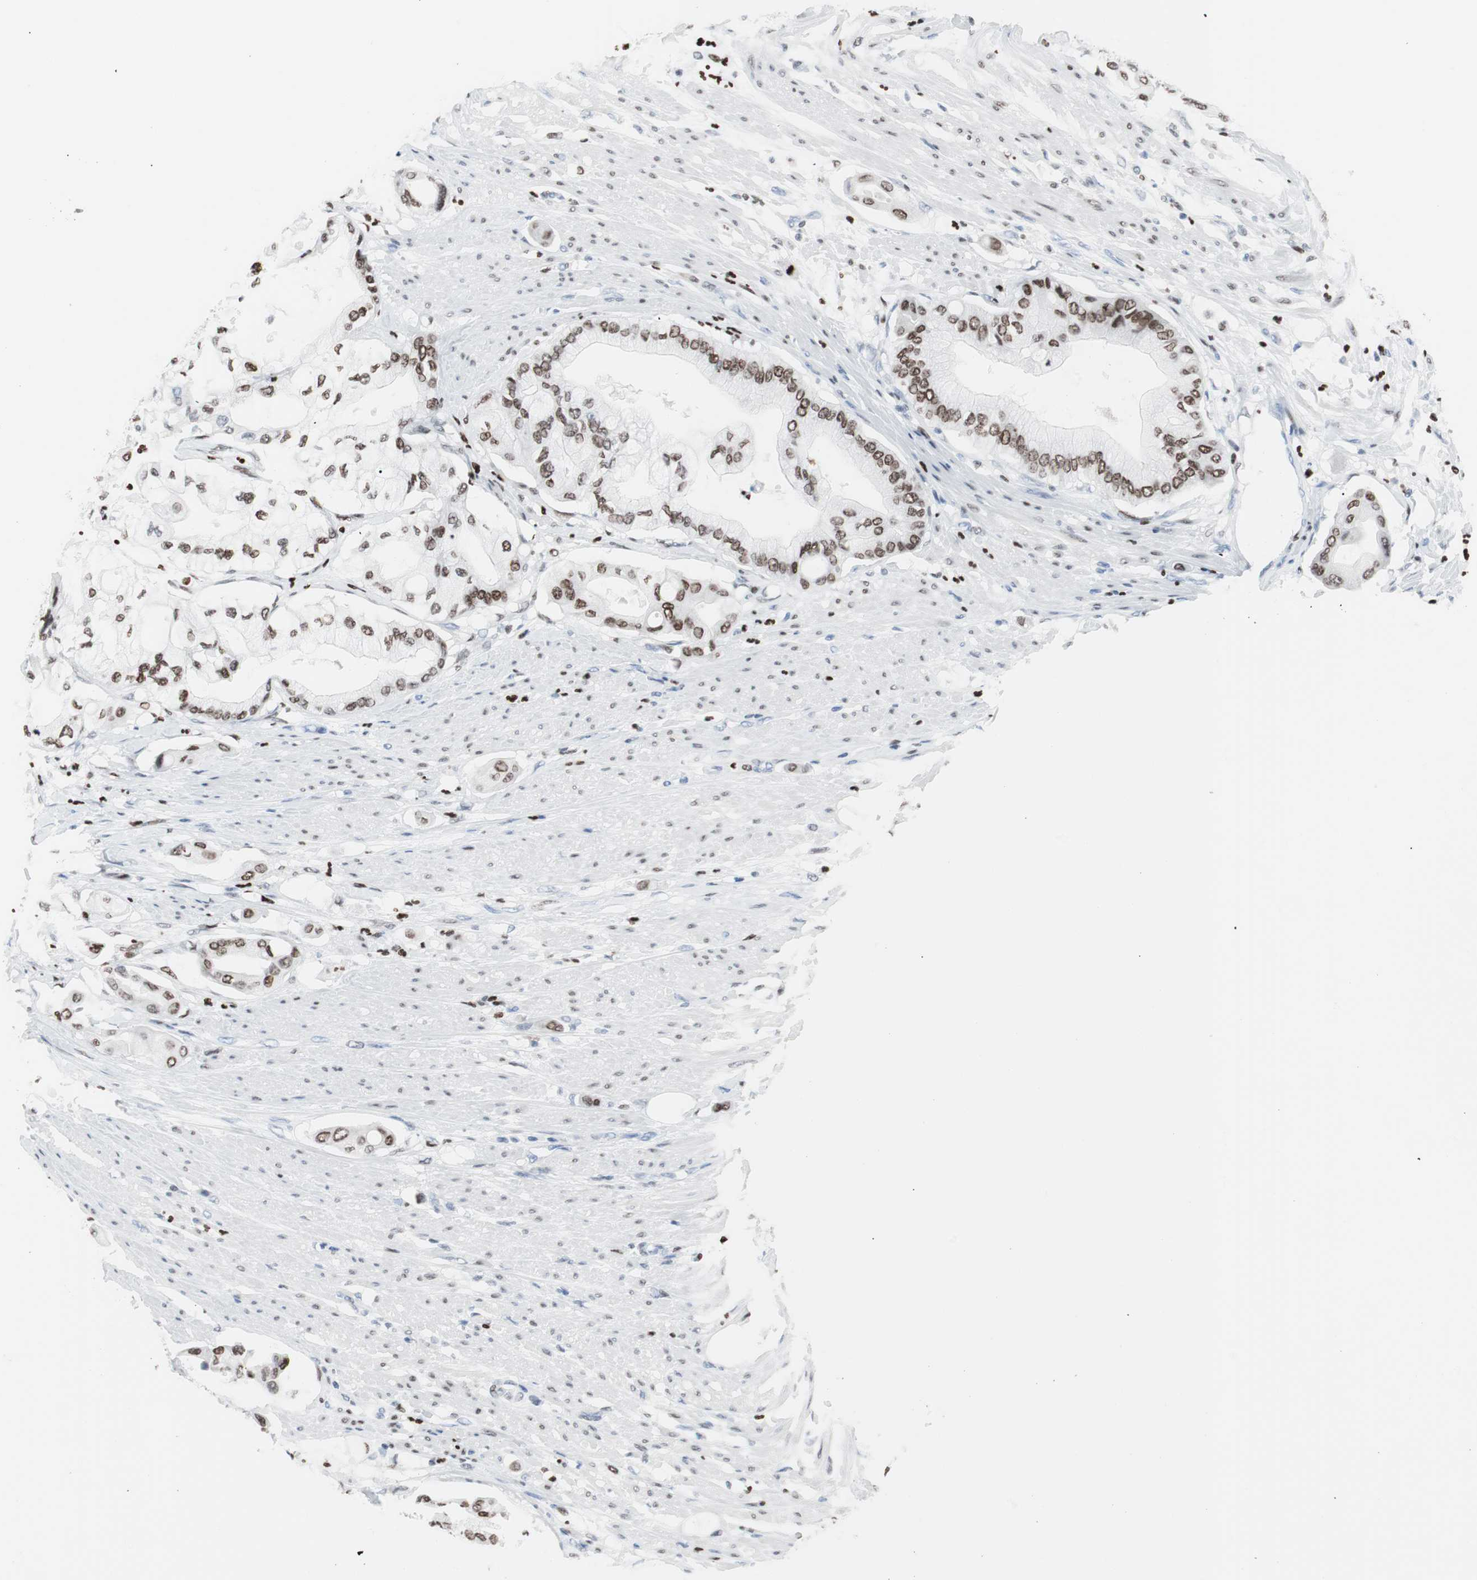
{"staining": {"intensity": "weak", "quantity": ">75%", "location": "nuclear"}, "tissue": "pancreatic cancer", "cell_type": "Tumor cells", "image_type": "cancer", "snomed": [{"axis": "morphology", "description": "Adenocarcinoma, NOS"}, {"axis": "morphology", "description": "Adenocarcinoma, metastatic, NOS"}, {"axis": "topography", "description": "Lymph node"}, {"axis": "topography", "description": "Pancreas"}, {"axis": "topography", "description": "Duodenum"}], "caption": "Immunohistochemical staining of human pancreatic metastatic adenocarcinoma demonstrates weak nuclear protein staining in approximately >75% of tumor cells. (DAB (3,3'-diaminobenzidine) IHC, brown staining for protein, blue staining for nuclei).", "gene": "CEBPB", "patient": {"sex": "female", "age": 64}}